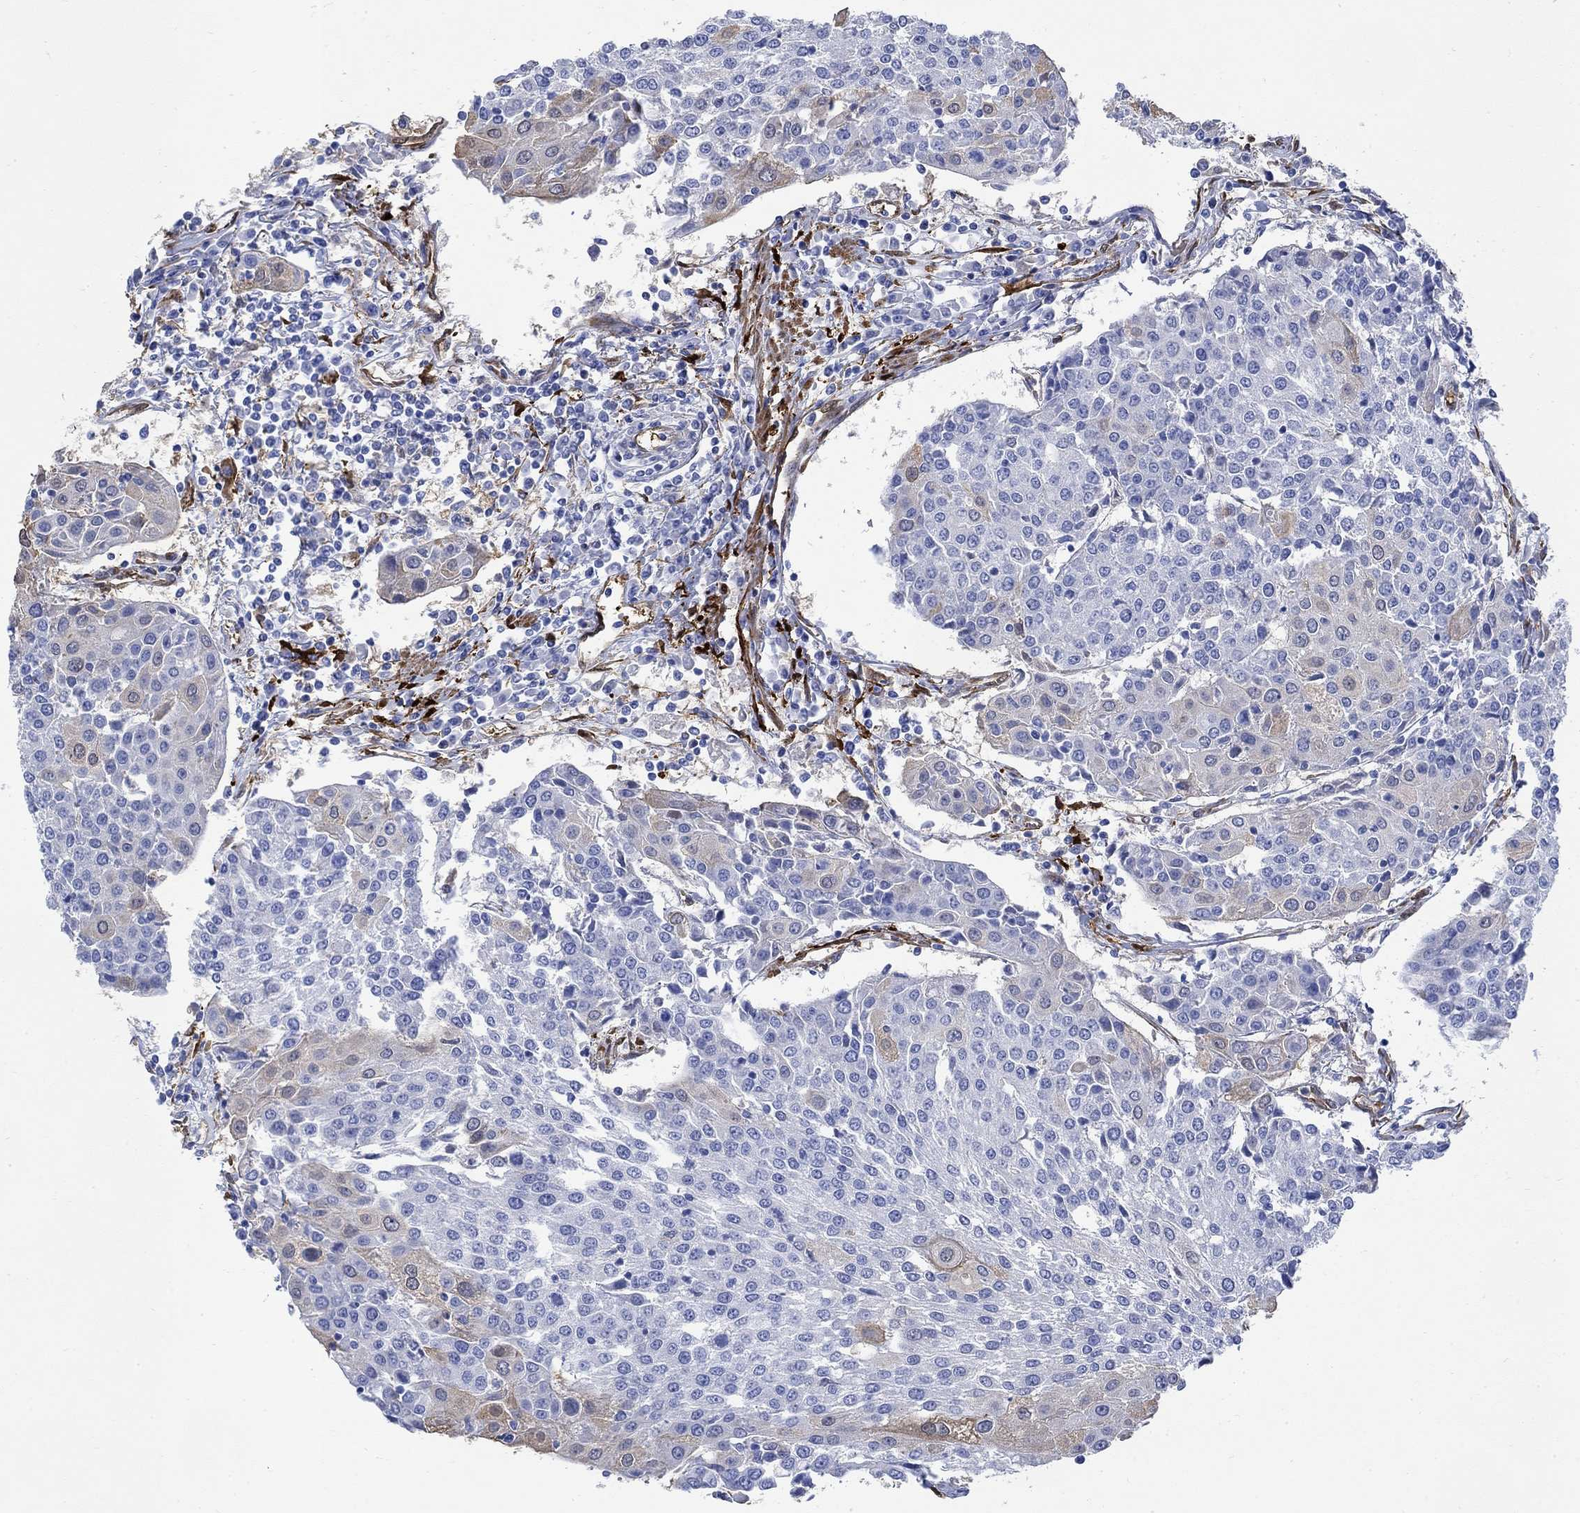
{"staining": {"intensity": "moderate", "quantity": "<25%", "location": "cytoplasmic/membranous"}, "tissue": "urothelial cancer", "cell_type": "Tumor cells", "image_type": "cancer", "snomed": [{"axis": "morphology", "description": "Urothelial carcinoma, High grade"}, {"axis": "topography", "description": "Urinary bladder"}], "caption": "Moderate cytoplasmic/membranous staining is identified in about <25% of tumor cells in urothelial cancer. (DAB IHC with brightfield microscopy, high magnification).", "gene": "TGM2", "patient": {"sex": "female", "age": 85}}